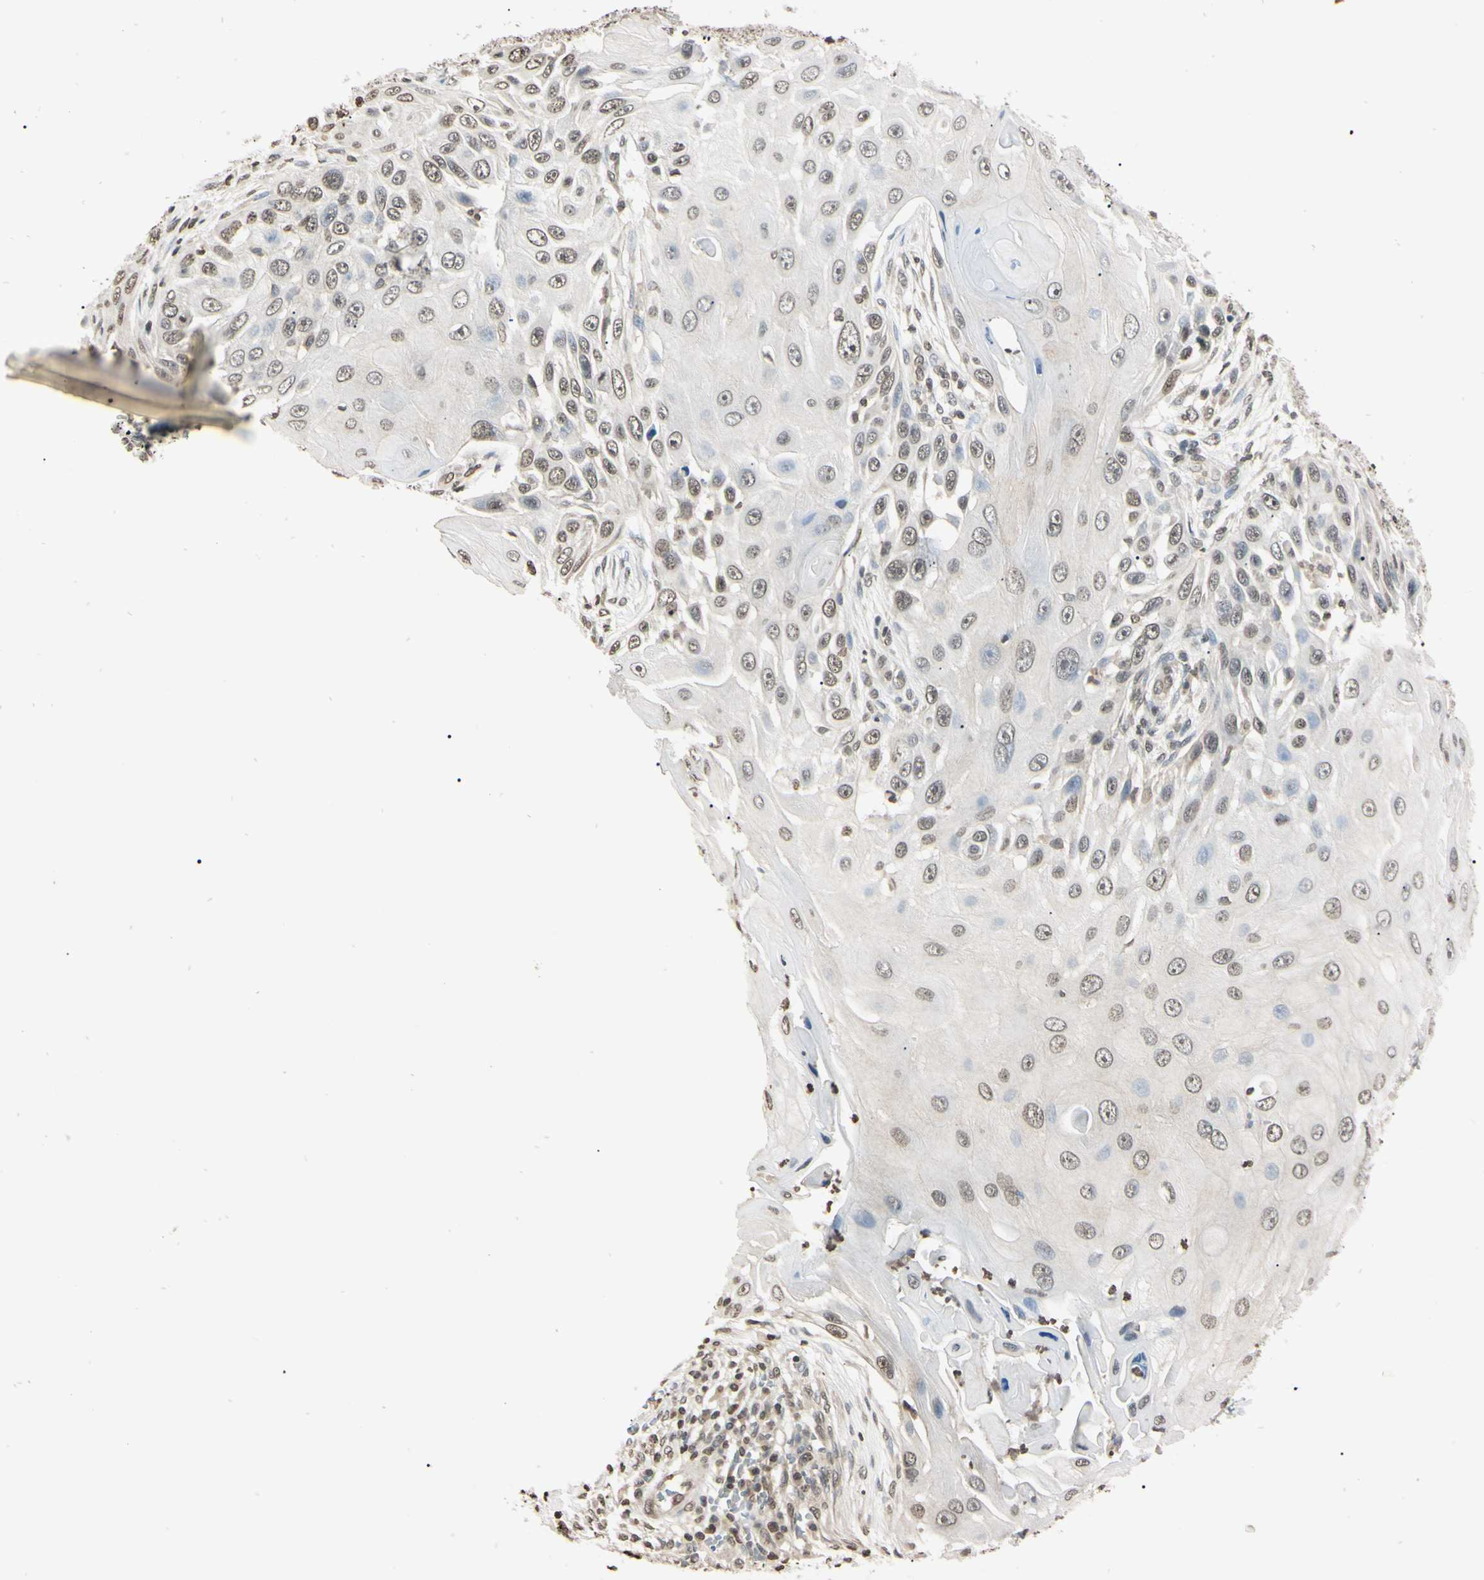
{"staining": {"intensity": "weak", "quantity": "25%-75%", "location": "nuclear"}, "tissue": "skin cancer", "cell_type": "Tumor cells", "image_type": "cancer", "snomed": [{"axis": "morphology", "description": "Squamous cell carcinoma, NOS"}, {"axis": "topography", "description": "Skin"}], "caption": "Human skin cancer stained for a protein (brown) demonstrates weak nuclear positive positivity in about 25%-75% of tumor cells.", "gene": "CDC45", "patient": {"sex": "female", "age": 44}}